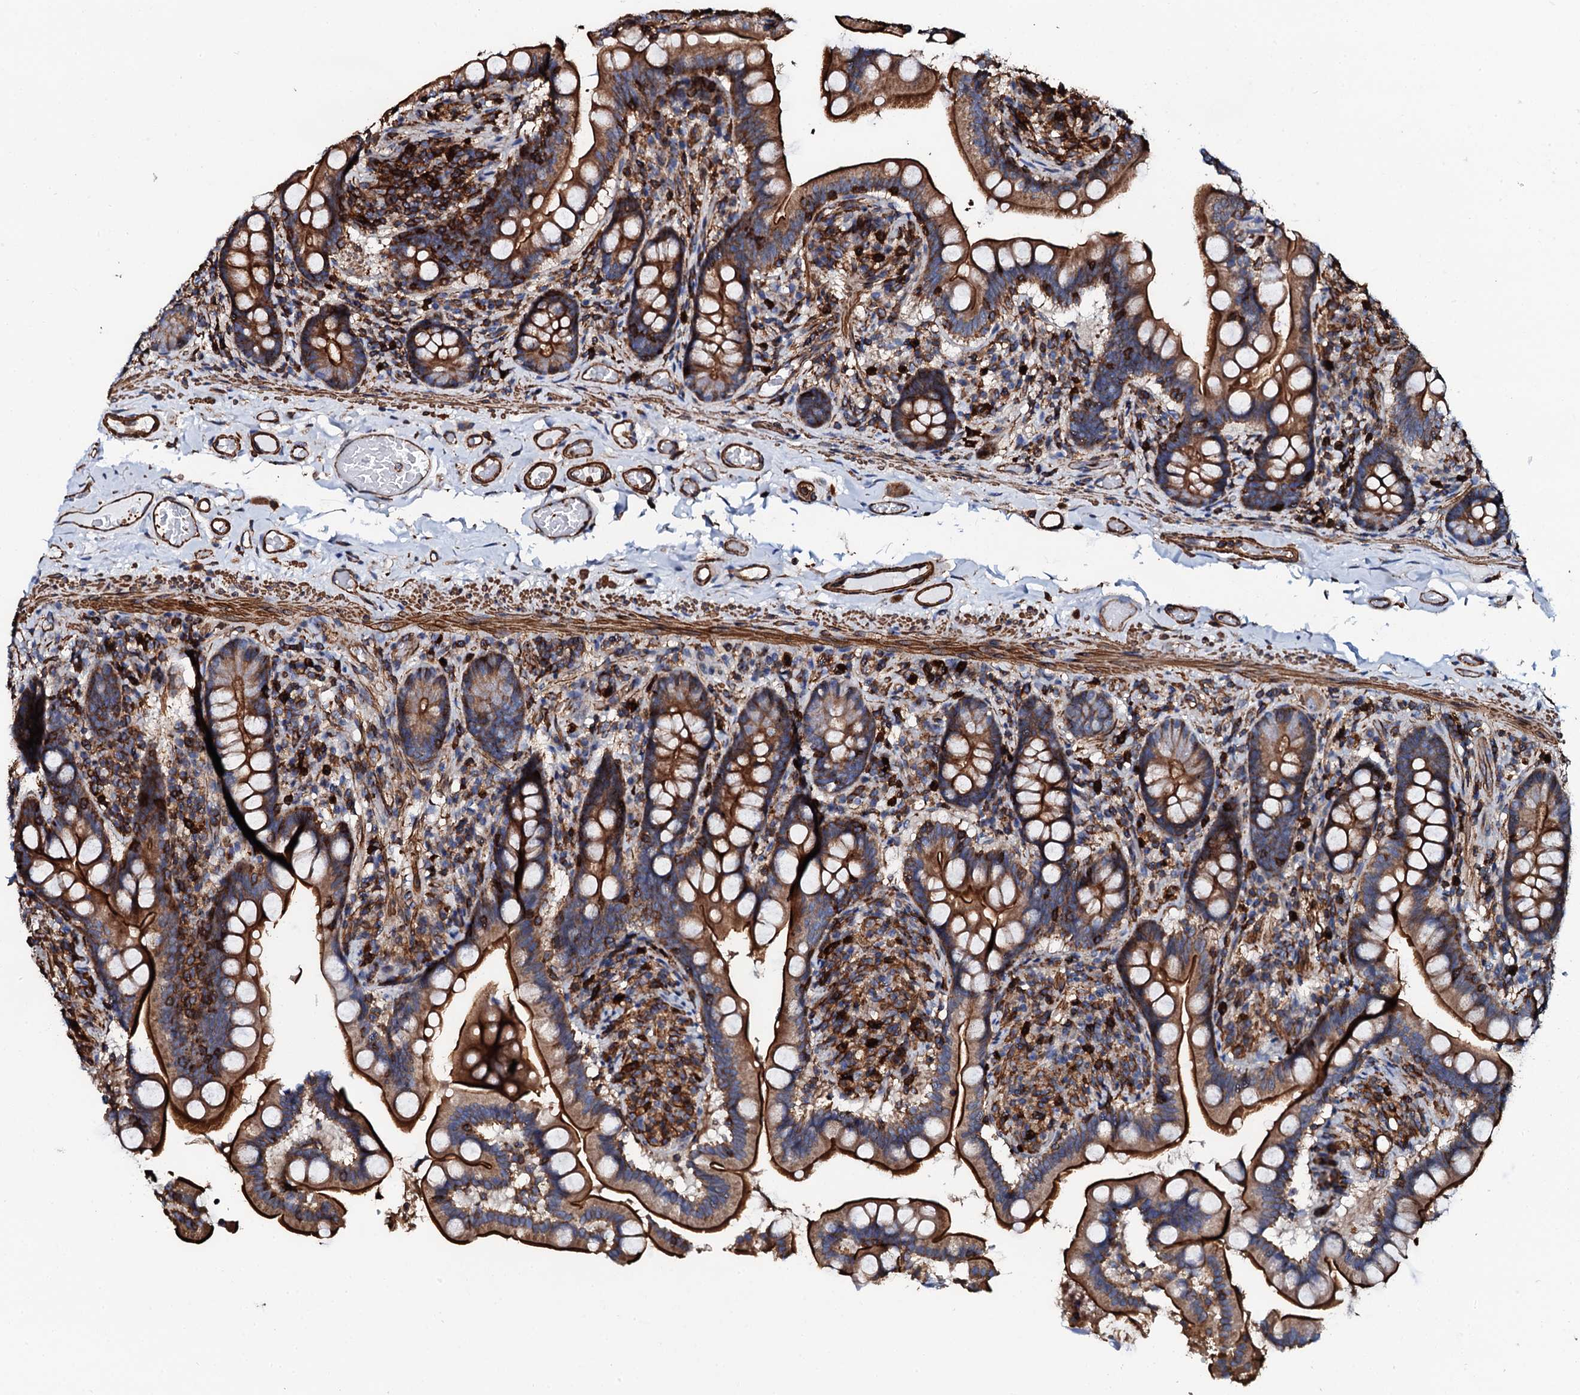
{"staining": {"intensity": "strong", "quantity": ">75%", "location": "cytoplasmic/membranous"}, "tissue": "small intestine", "cell_type": "Glandular cells", "image_type": "normal", "snomed": [{"axis": "morphology", "description": "Normal tissue, NOS"}, {"axis": "topography", "description": "Small intestine"}], "caption": "Immunohistochemistry (IHC) photomicrograph of benign small intestine: small intestine stained using IHC demonstrates high levels of strong protein expression localized specifically in the cytoplasmic/membranous of glandular cells, appearing as a cytoplasmic/membranous brown color.", "gene": "INTS10", "patient": {"sex": "female", "age": 64}}